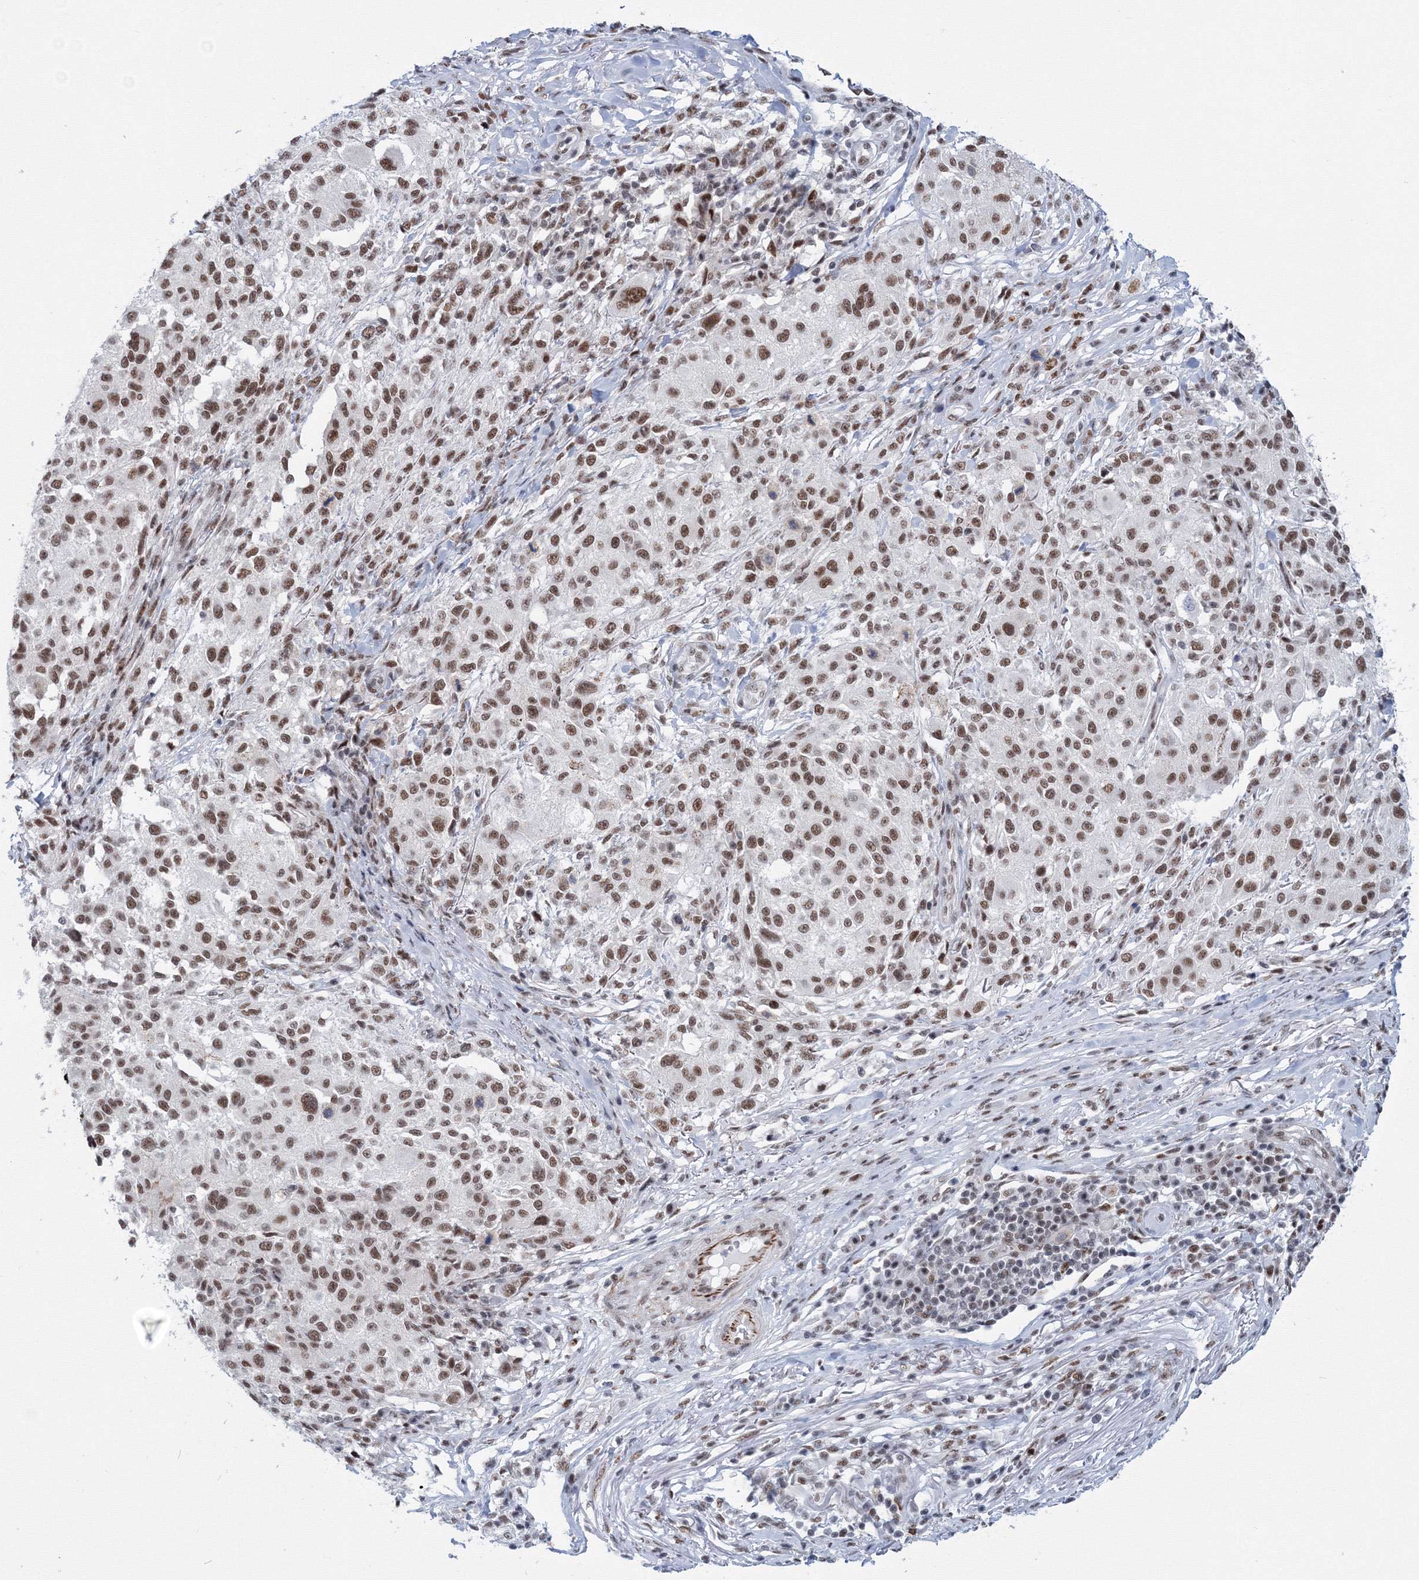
{"staining": {"intensity": "moderate", "quantity": ">75%", "location": "nuclear"}, "tissue": "melanoma", "cell_type": "Tumor cells", "image_type": "cancer", "snomed": [{"axis": "morphology", "description": "Necrosis, NOS"}, {"axis": "morphology", "description": "Malignant melanoma, NOS"}, {"axis": "topography", "description": "Skin"}], "caption": "Immunohistochemical staining of human malignant melanoma displays medium levels of moderate nuclear staining in about >75% of tumor cells.", "gene": "SF3B6", "patient": {"sex": "female", "age": 87}}